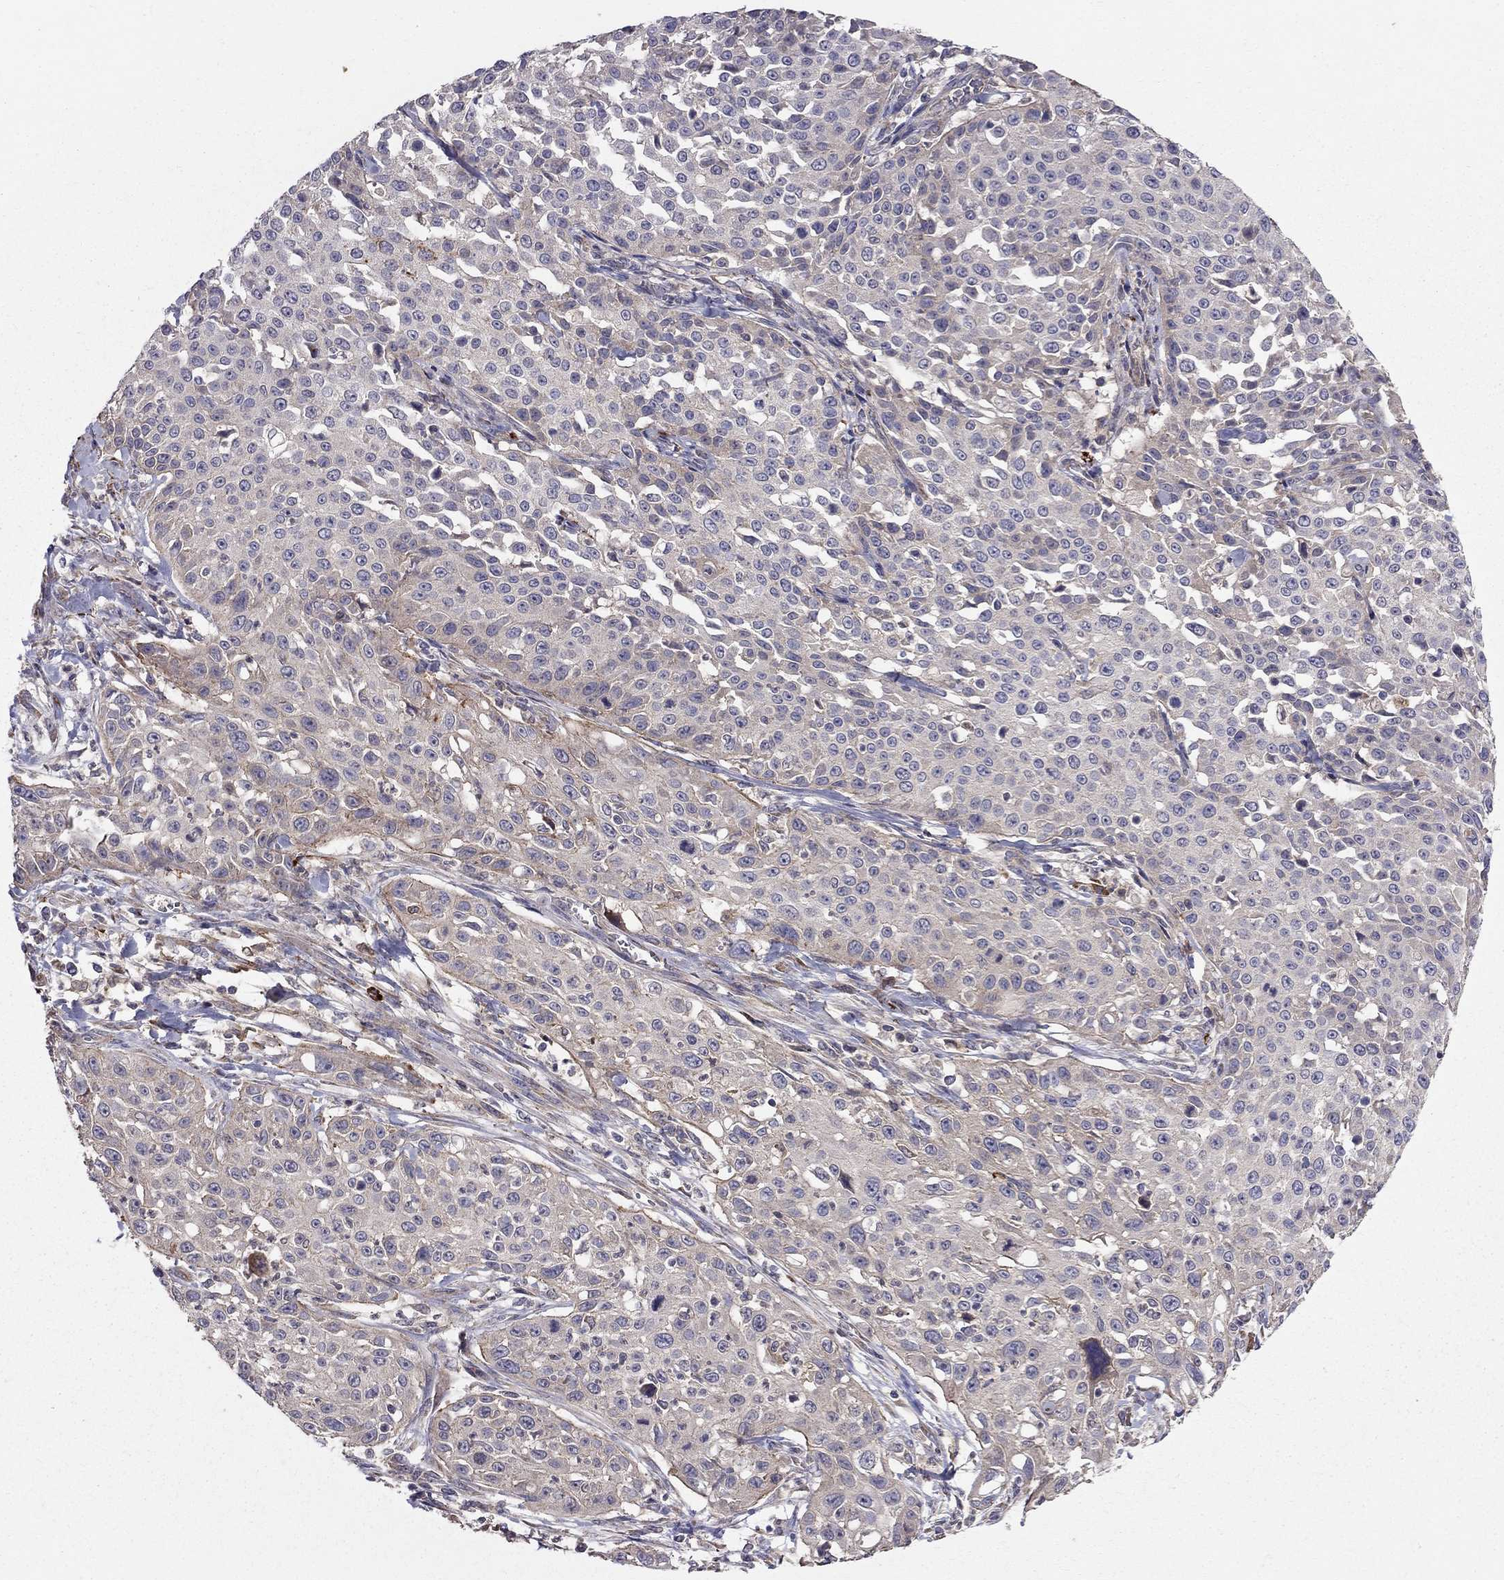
{"staining": {"intensity": "weak", "quantity": "<25%", "location": "cytoplasmic/membranous"}, "tissue": "cervical cancer", "cell_type": "Tumor cells", "image_type": "cancer", "snomed": [{"axis": "morphology", "description": "Squamous cell carcinoma, NOS"}, {"axis": "topography", "description": "Cervix"}], "caption": "IHC photomicrograph of human cervical squamous cell carcinoma stained for a protein (brown), which displays no expression in tumor cells. Nuclei are stained in blue.", "gene": "PIK3CG", "patient": {"sex": "female", "age": 26}}